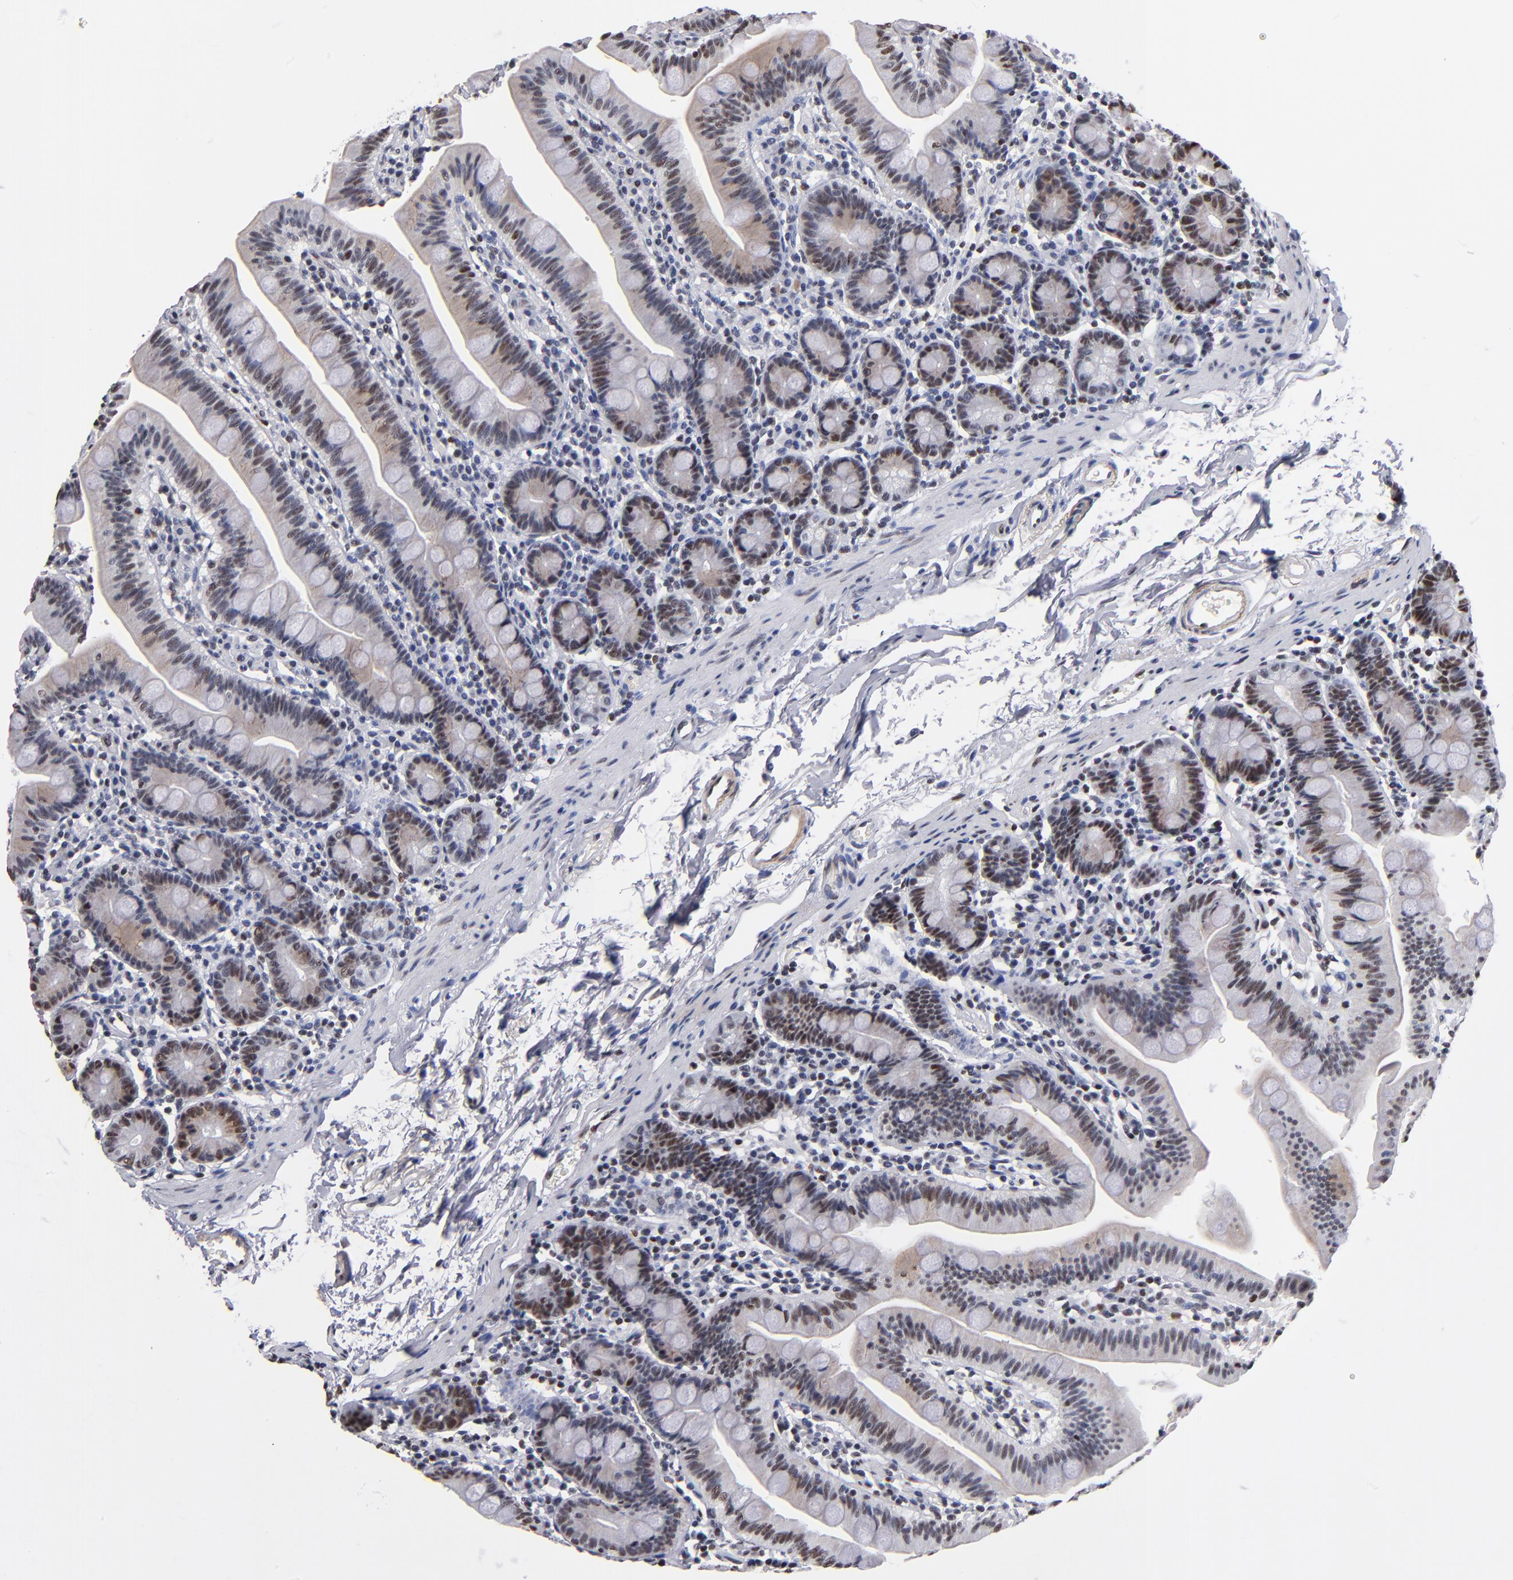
{"staining": {"intensity": "weak", "quantity": "25%-75%", "location": "nuclear"}, "tissue": "small intestine", "cell_type": "Glandular cells", "image_type": "normal", "snomed": [{"axis": "morphology", "description": "Normal tissue, NOS"}, {"axis": "topography", "description": "Small intestine"}], "caption": "Immunohistochemical staining of unremarkable small intestine demonstrates low levels of weak nuclear expression in approximately 25%-75% of glandular cells.", "gene": "MN1", "patient": {"sex": "male", "age": 79}}